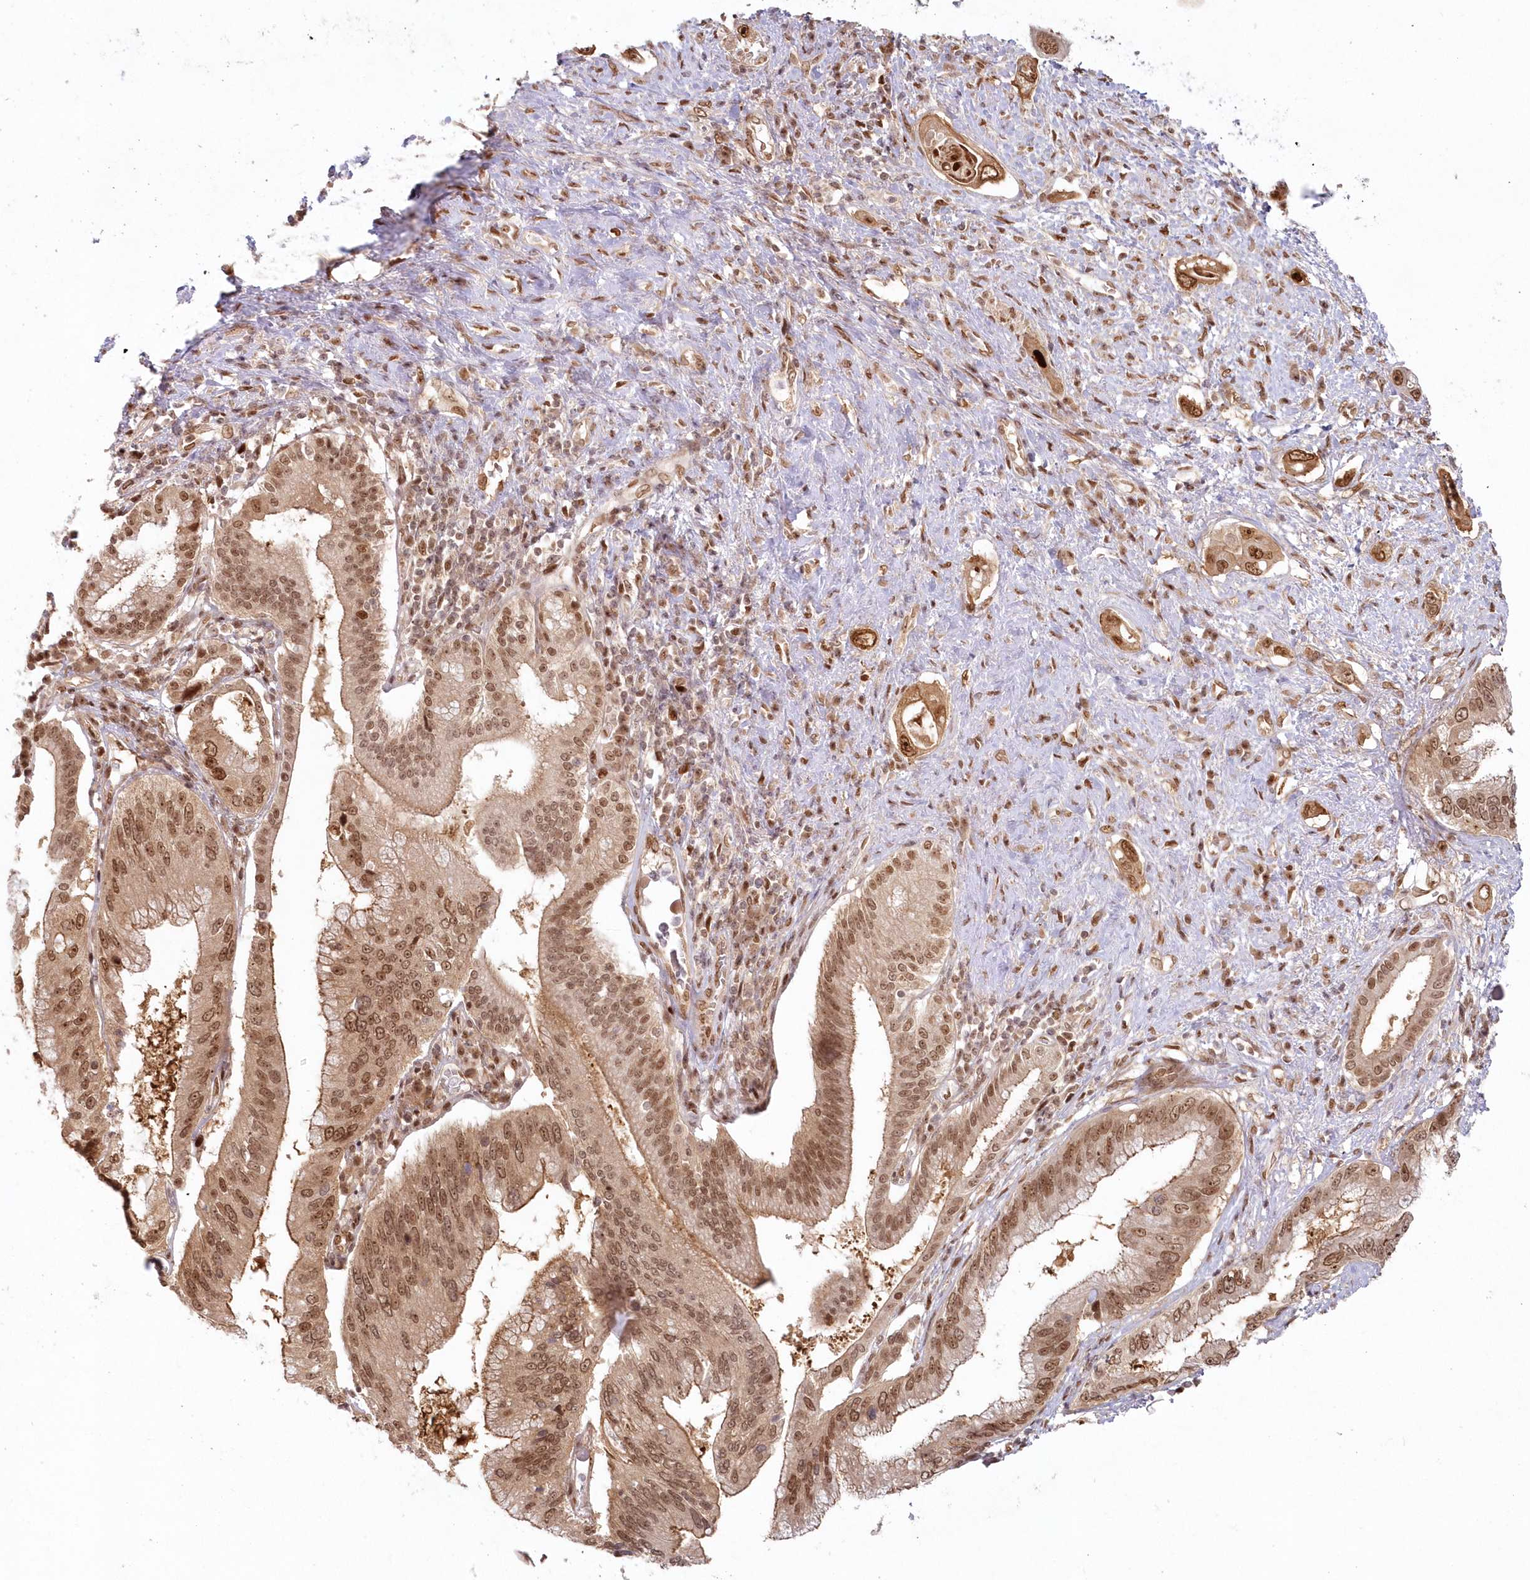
{"staining": {"intensity": "strong", "quantity": ">75%", "location": "nuclear"}, "tissue": "pancreatic cancer", "cell_type": "Tumor cells", "image_type": "cancer", "snomed": [{"axis": "morphology", "description": "Inflammation, NOS"}, {"axis": "morphology", "description": "Adenocarcinoma, NOS"}, {"axis": "topography", "description": "Pancreas"}], "caption": "Immunohistochemistry micrograph of human pancreatic cancer (adenocarcinoma) stained for a protein (brown), which displays high levels of strong nuclear expression in approximately >75% of tumor cells.", "gene": "TOGARAM2", "patient": {"sex": "female", "age": 56}}